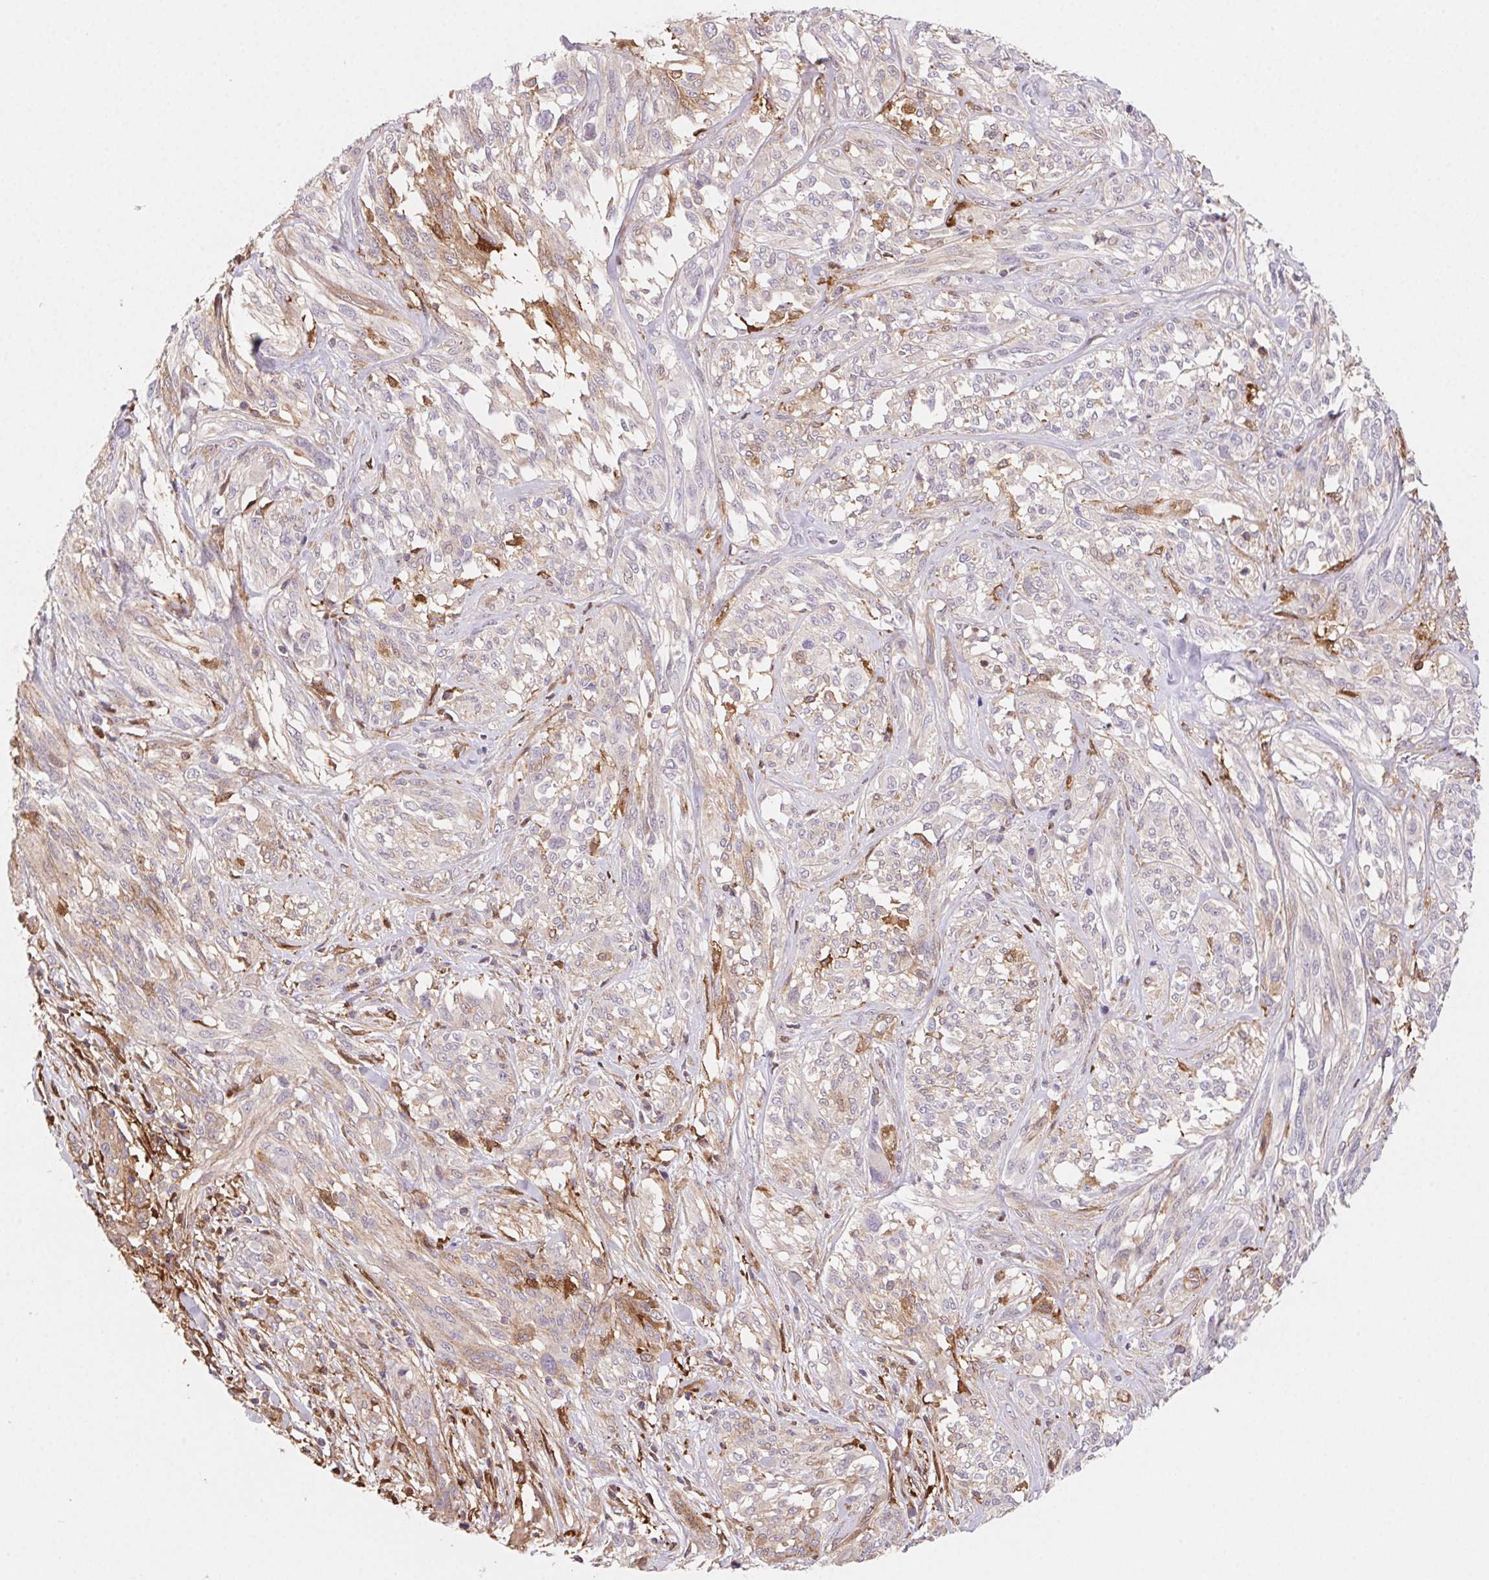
{"staining": {"intensity": "negative", "quantity": "none", "location": "none"}, "tissue": "melanoma", "cell_type": "Tumor cells", "image_type": "cancer", "snomed": [{"axis": "morphology", "description": "Malignant melanoma, NOS"}, {"axis": "topography", "description": "Skin"}], "caption": "High magnification brightfield microscopy of malignant melanoma stained with DAB (brown) and counterstained with hematoxylin (blue): tumor cells show no significant positivity.", "gene": "GBP1", "patient": {"sex": "female", "age": 91}}